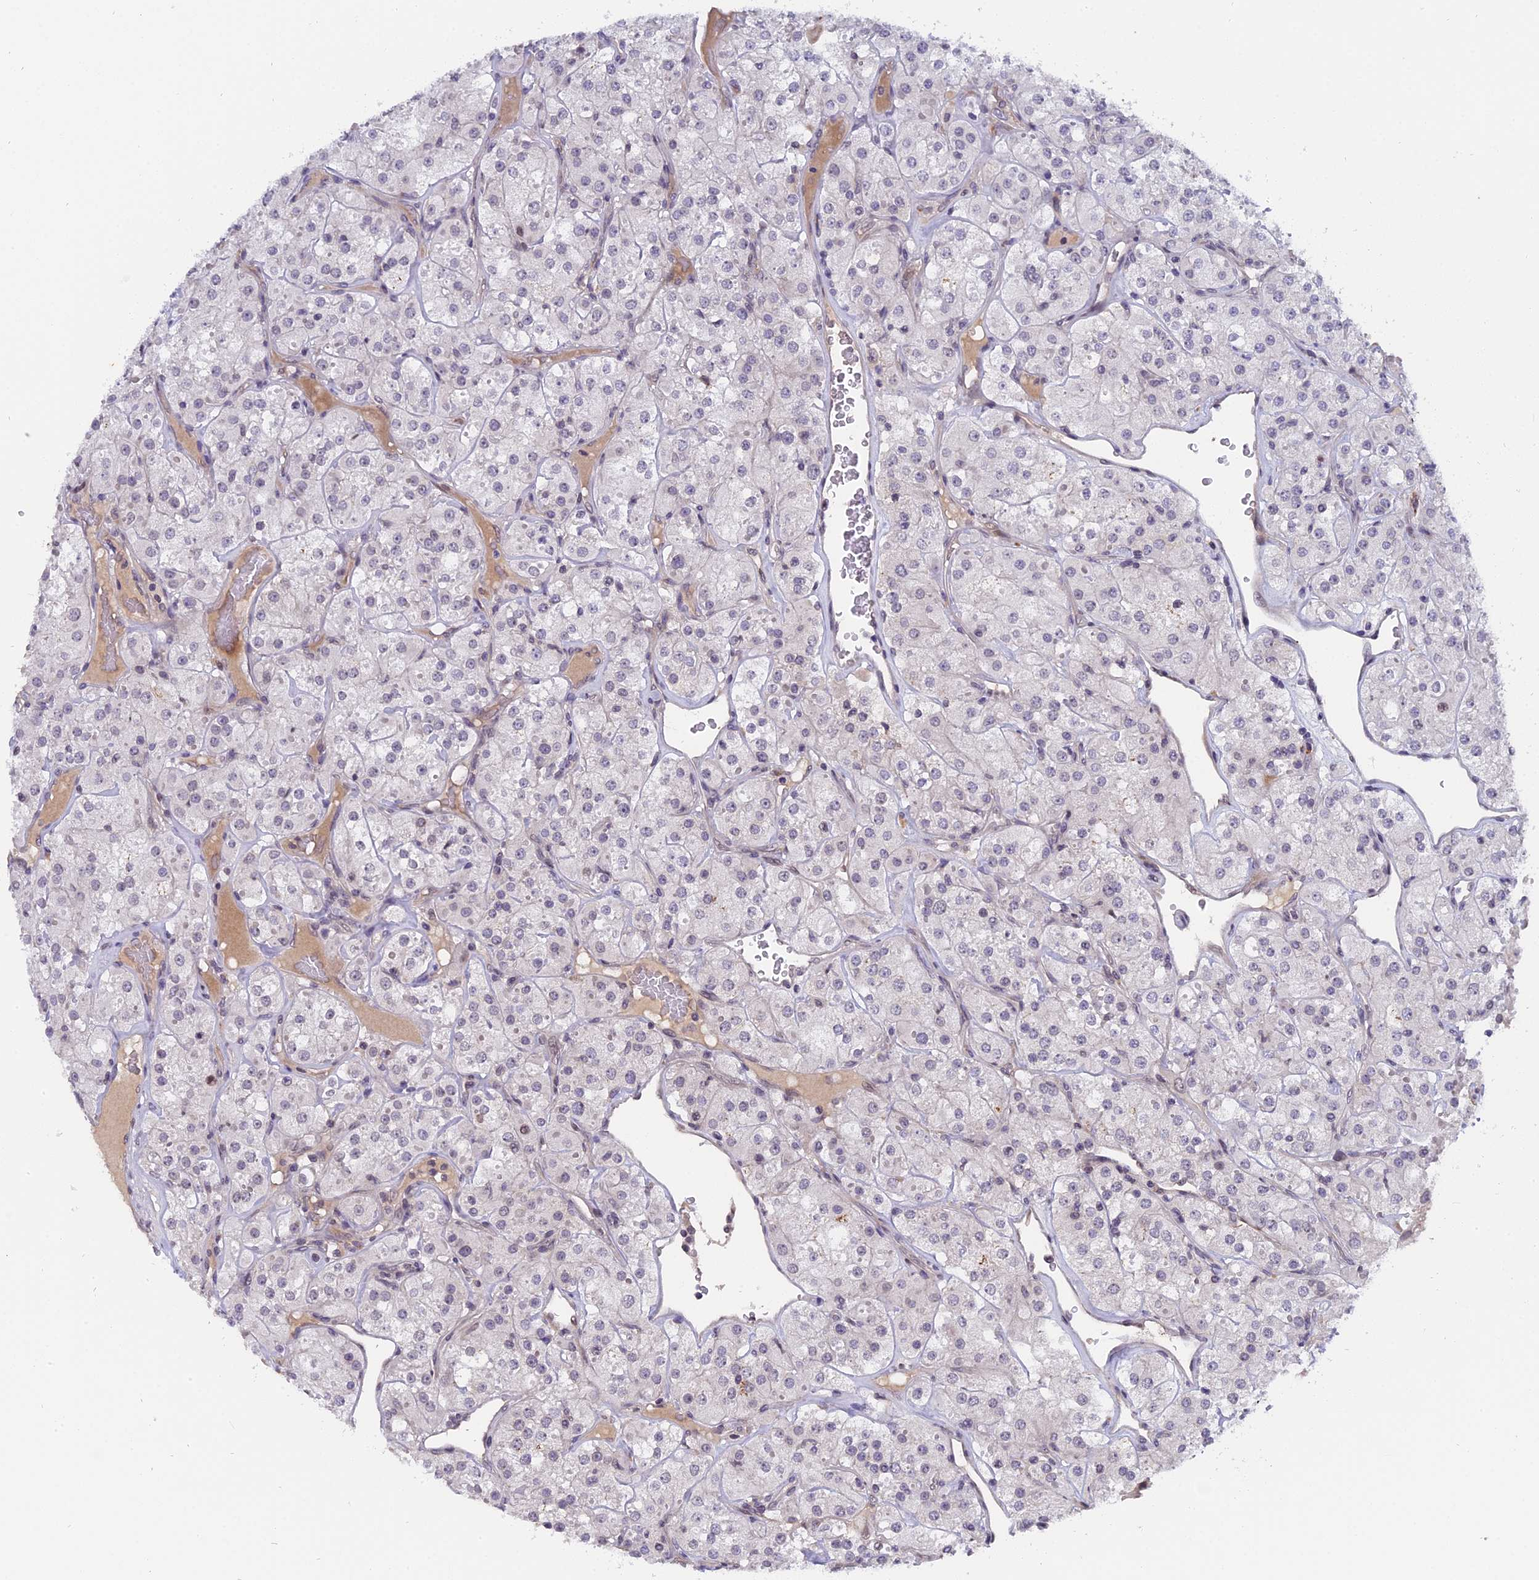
{"staining": {"intensity": "negative", "quantity": "none", "location": "none"}, "tissue": "renal cancer", "cell_type": "Tumor cells", "image_type": "cancer", "snomed": [{"axis": "morphology", "description": "Adenocarcinoma, NOS"}, {"axis": "topography", "description": "Kidney"}], "caption": "This is an immunohistochemistry (IHC) micrograph of human renal adenocarcinoma. There is no positivity in tumor cells.", "gene": "PYGO1", "patient": {"sex": "male", "age": 77}}